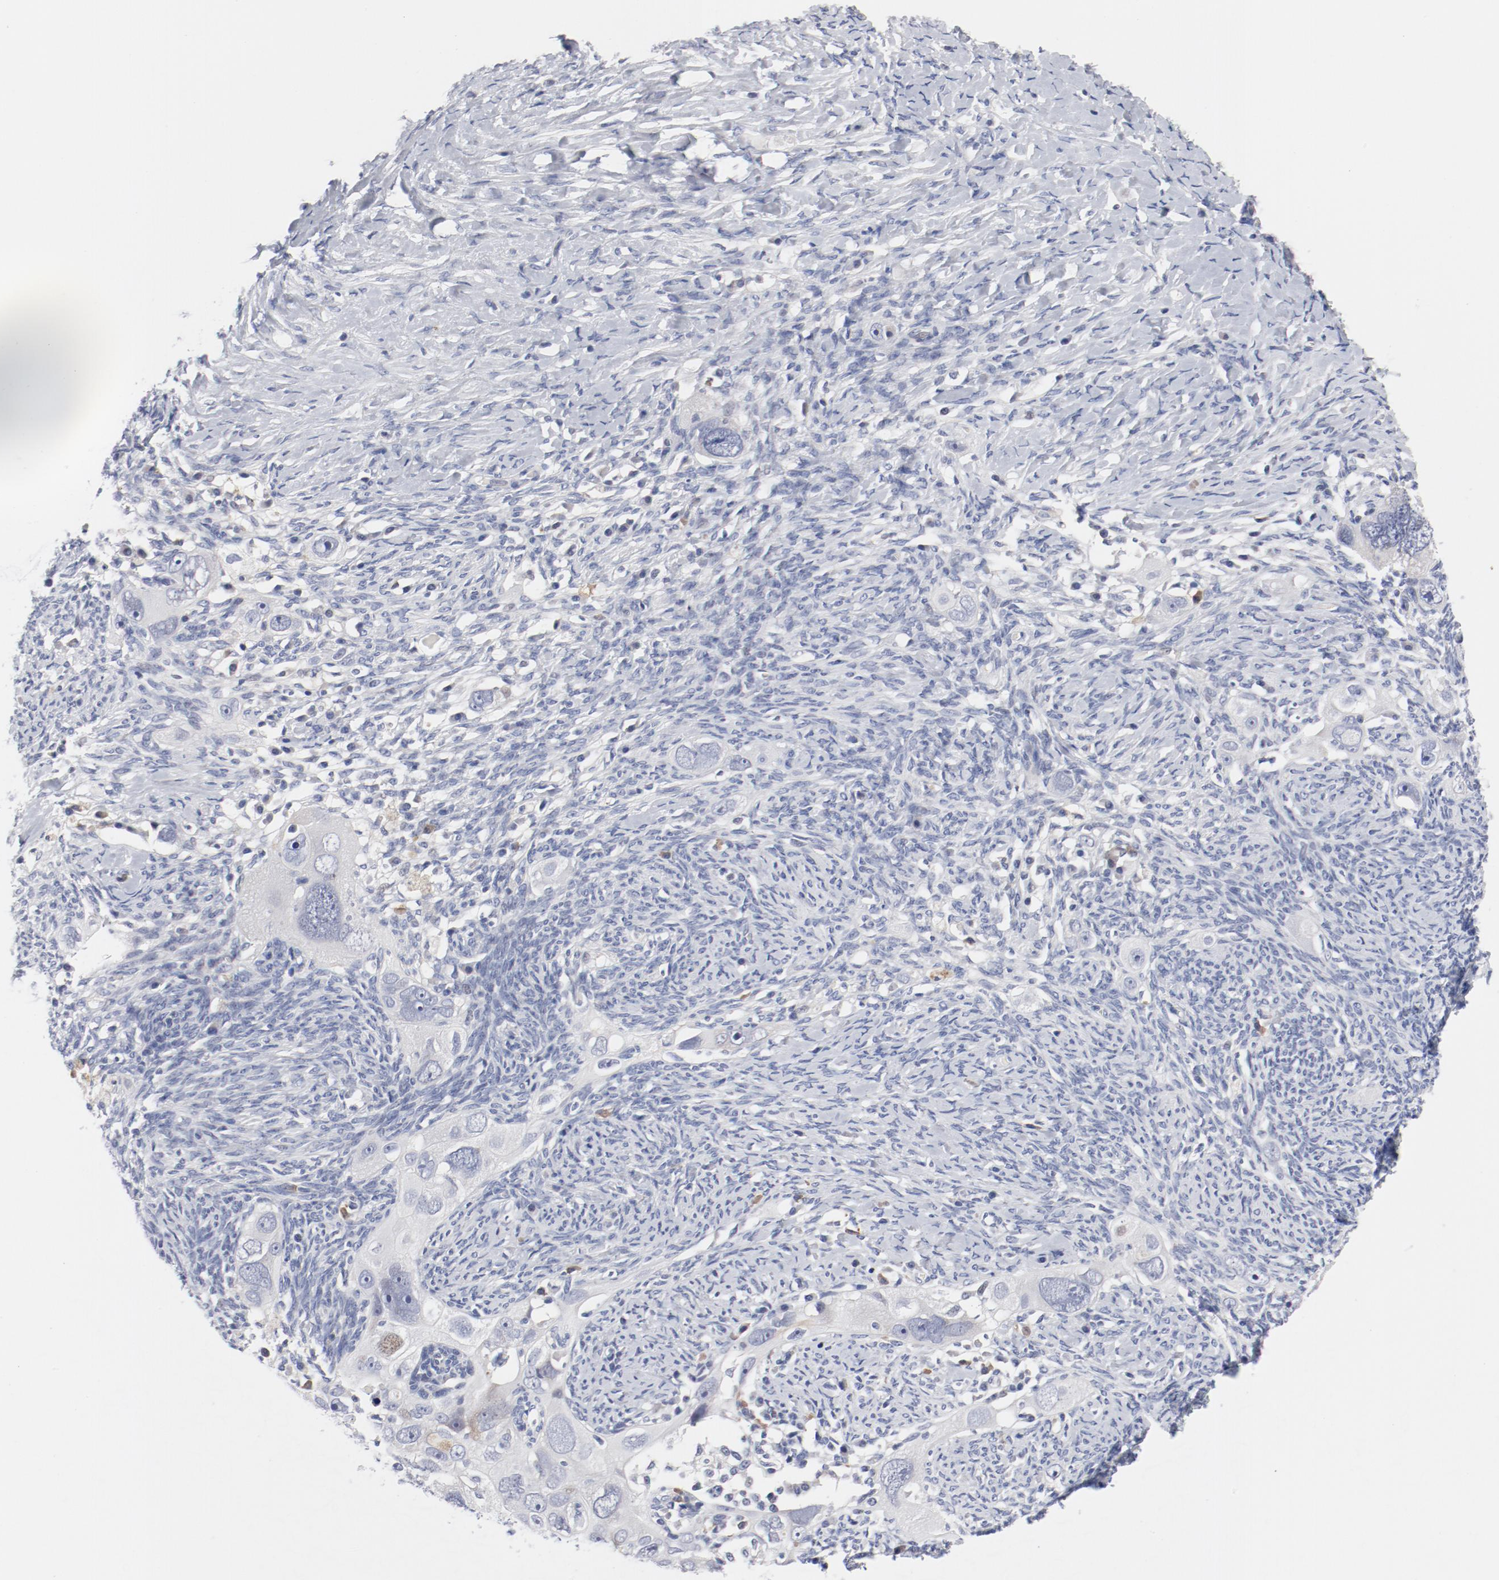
{"staining": {"intensity": "negative", "quantity": "none", "location": "none"}, "tissue": "ovarian cancer", "cell_type": "Tumor cells", "image_type": "cancer", "snomed": [{"axis": "morphology", "description": "Normal tissue, NOS"}, {"axis": "morphology", "description": "Cystadenocarcinoma, serous, NOS"}, {"axis": "topography", "description": "Ovary"}], "caption": "This is a histopathology image of immunohistochemistry staining of ovarian cancer, which shows no positivity in tumor cells.", "gene": "KCNK13", "patient": {"sex": "female", "age": 62}}